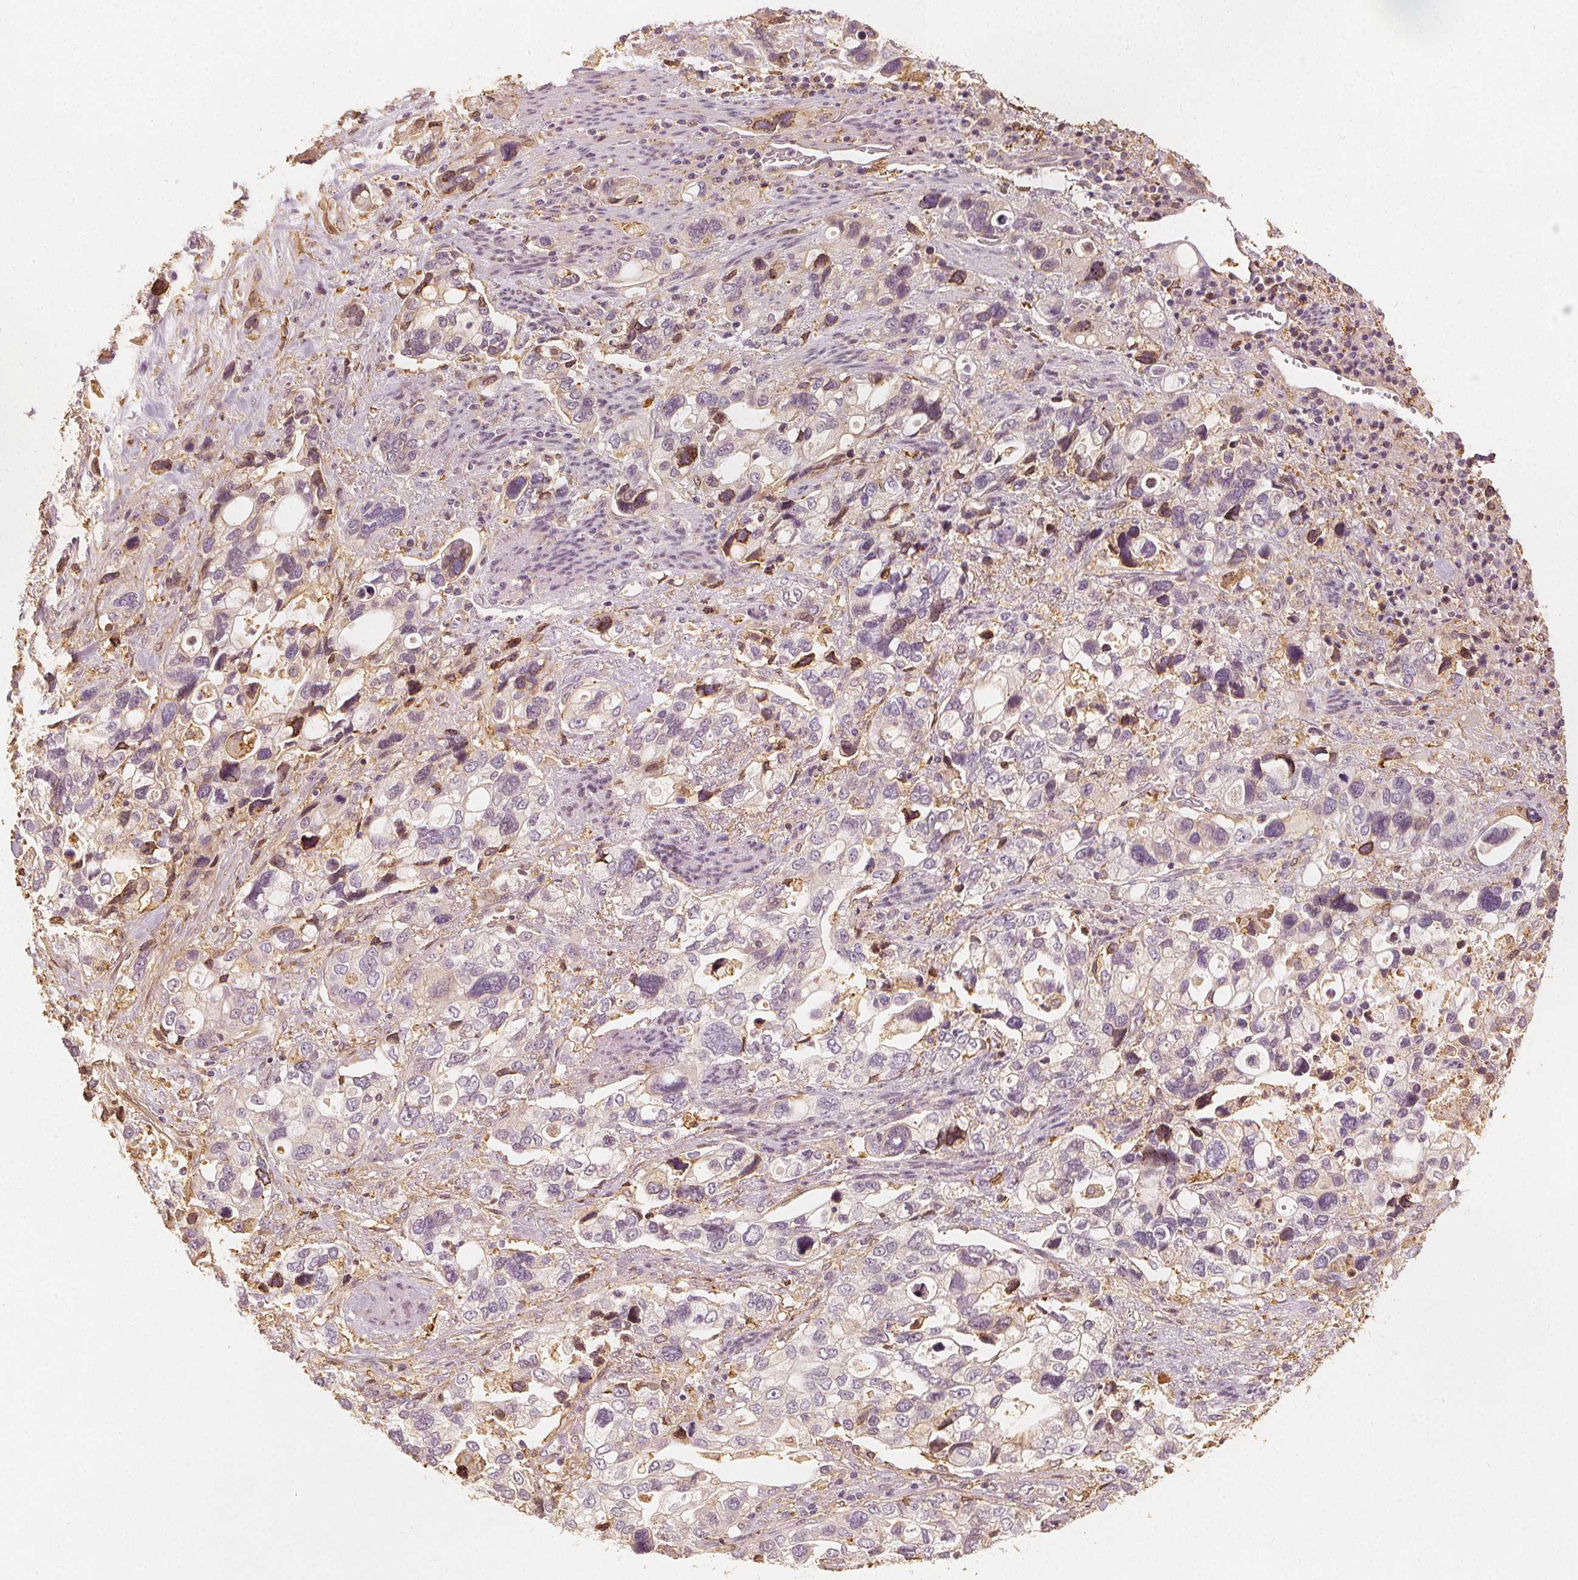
{"staining": {"intensity": "weak", "quantity": "<25%", "location": "nuclear"}, "tissue": "stomach cancer", "cell_type": "Tumor cells", "image_type": "cancer", "snomed": [{"axis": "morphology", "description": "Adenocarcinoma, NOS"}, {"axis": "topography", "description": "Stomach, upper"}], "caption": "Adenocarcinoma (stomach) was stained to show a protein in brown. There is no significant positivity in tumor cells.", "gene": "ARHGAP26", "patient": {"sex": "female", "age": 81}}